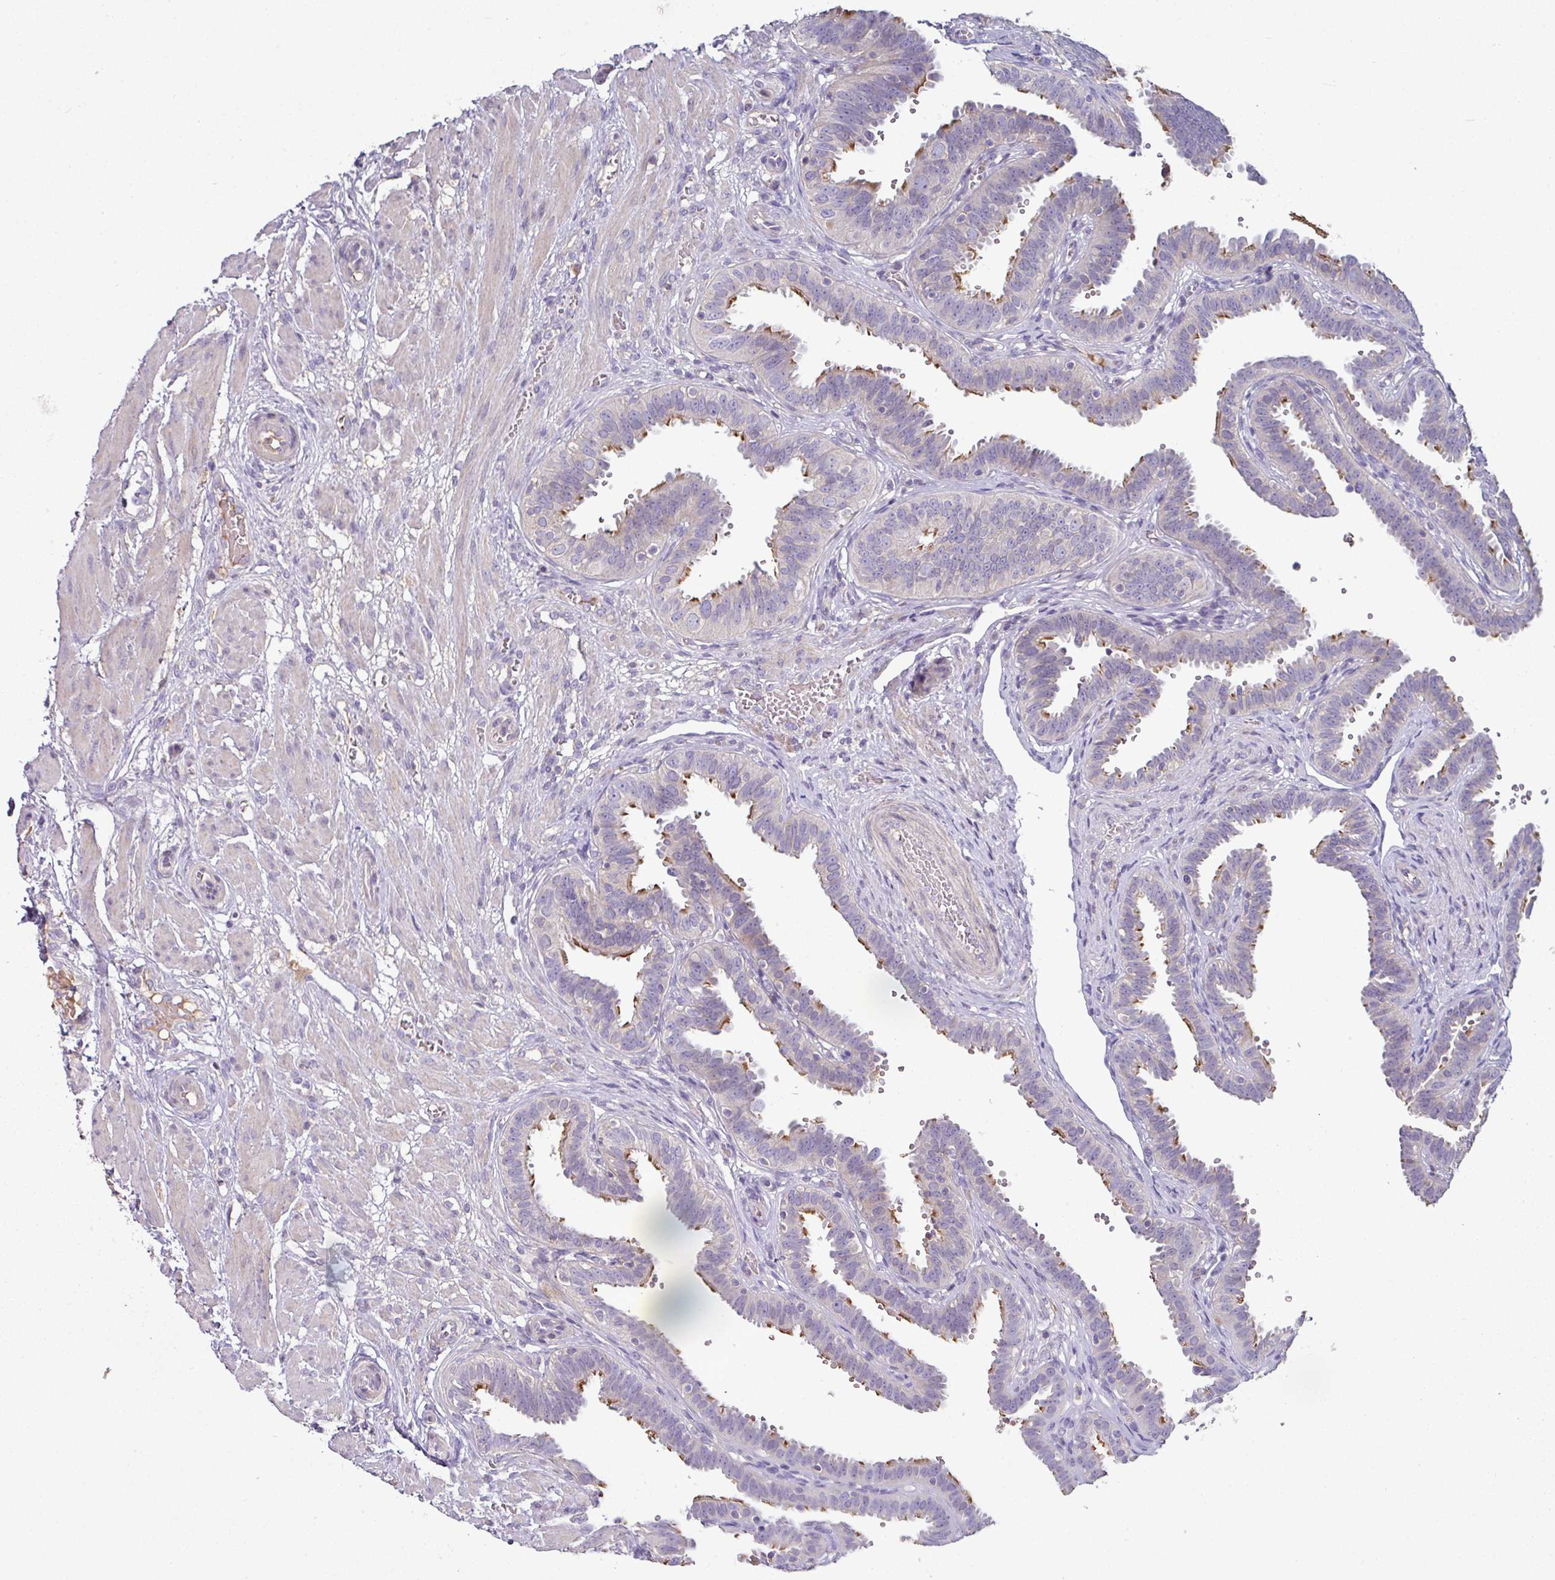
{"staining": {"intensity": "moderate", "quantity": "25%-75%", "location": "cytoplasmic/membranous"}, "tissue": "fallopian tube", "cell_type": "Glandular cells", "image_type": "normal", "snomed": [{"axis": "morphology", "description": "Normal tissue, NOS"}, {"axis": "topography", "description": "Fallopian tube"}], "caption": "High-magnification brightfield microscopy of benign fallopian tube stained with DAB (brown) and counterstained with hematoxylin (blue). glandular cells exhibit moderate cytoplasmic/membranous staining is present in approximately25%-75% of cells.", "gene": "SLAMF6", "patient": {"sex": "female", "age": 37}}